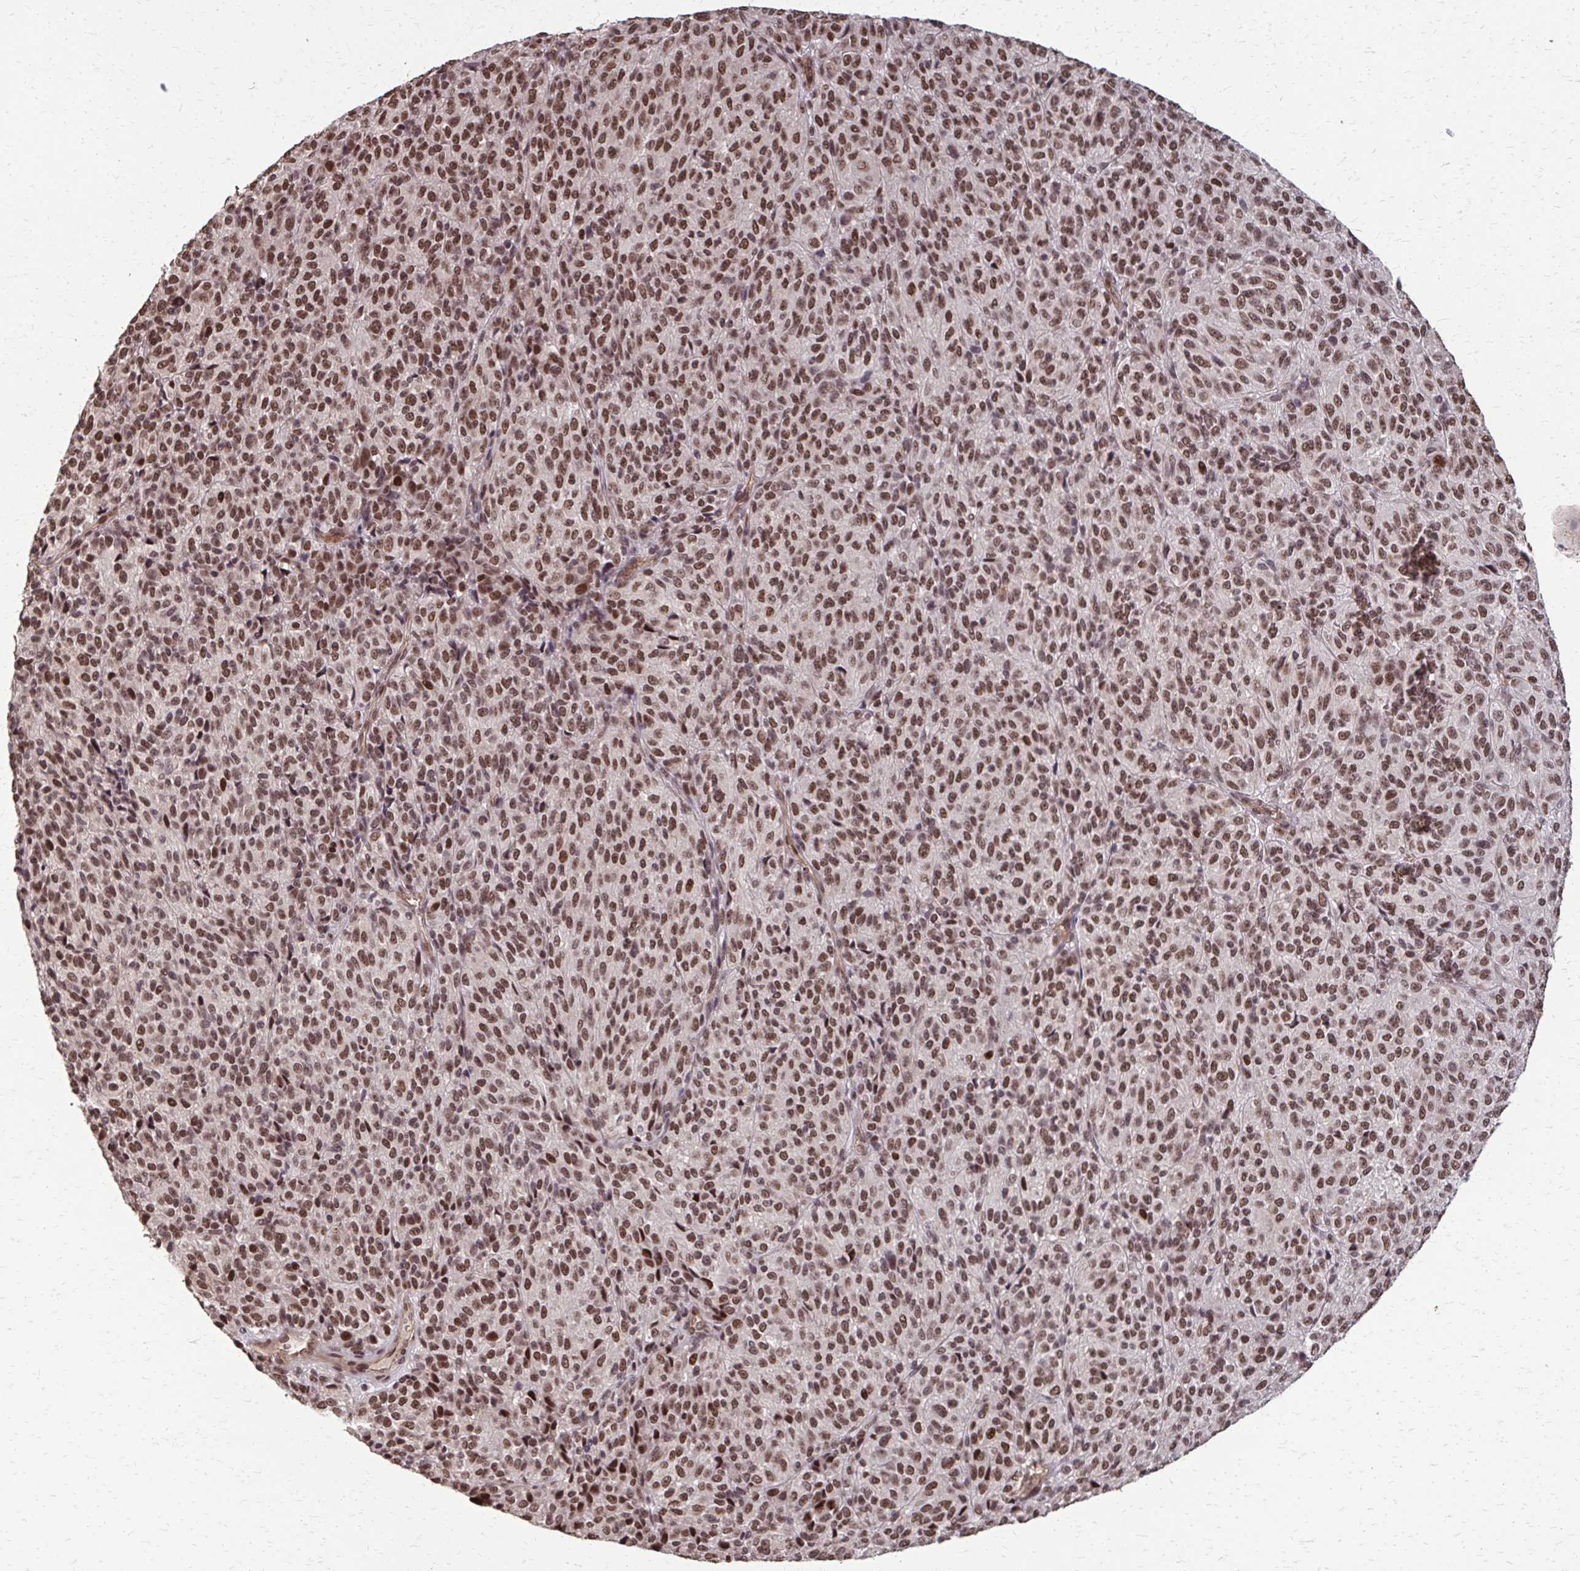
{"staining": {"intensity": "moderate", "quantity": ">75%", "location": "nuclear"}, "tissue": "melanoma", "cell_type": "Tumor cells", "image_type": "cancer", "snomed": [{"axis": "morphology", "description": "Malignant melanoma, Metastatic site"}, {"axis": "topography", "description": "Brain"}], "caption": "High-magnification brightfield microscopy of malignant melanoma (metastatic site) stained with DAB (brown) and counterstained with hematoxylin (blue). tumor cells exhibit moderate nuclear staining is present in approximately>75% of cells.", "gene": "SS18", "patient": {"sex": "female", "age": 56}}